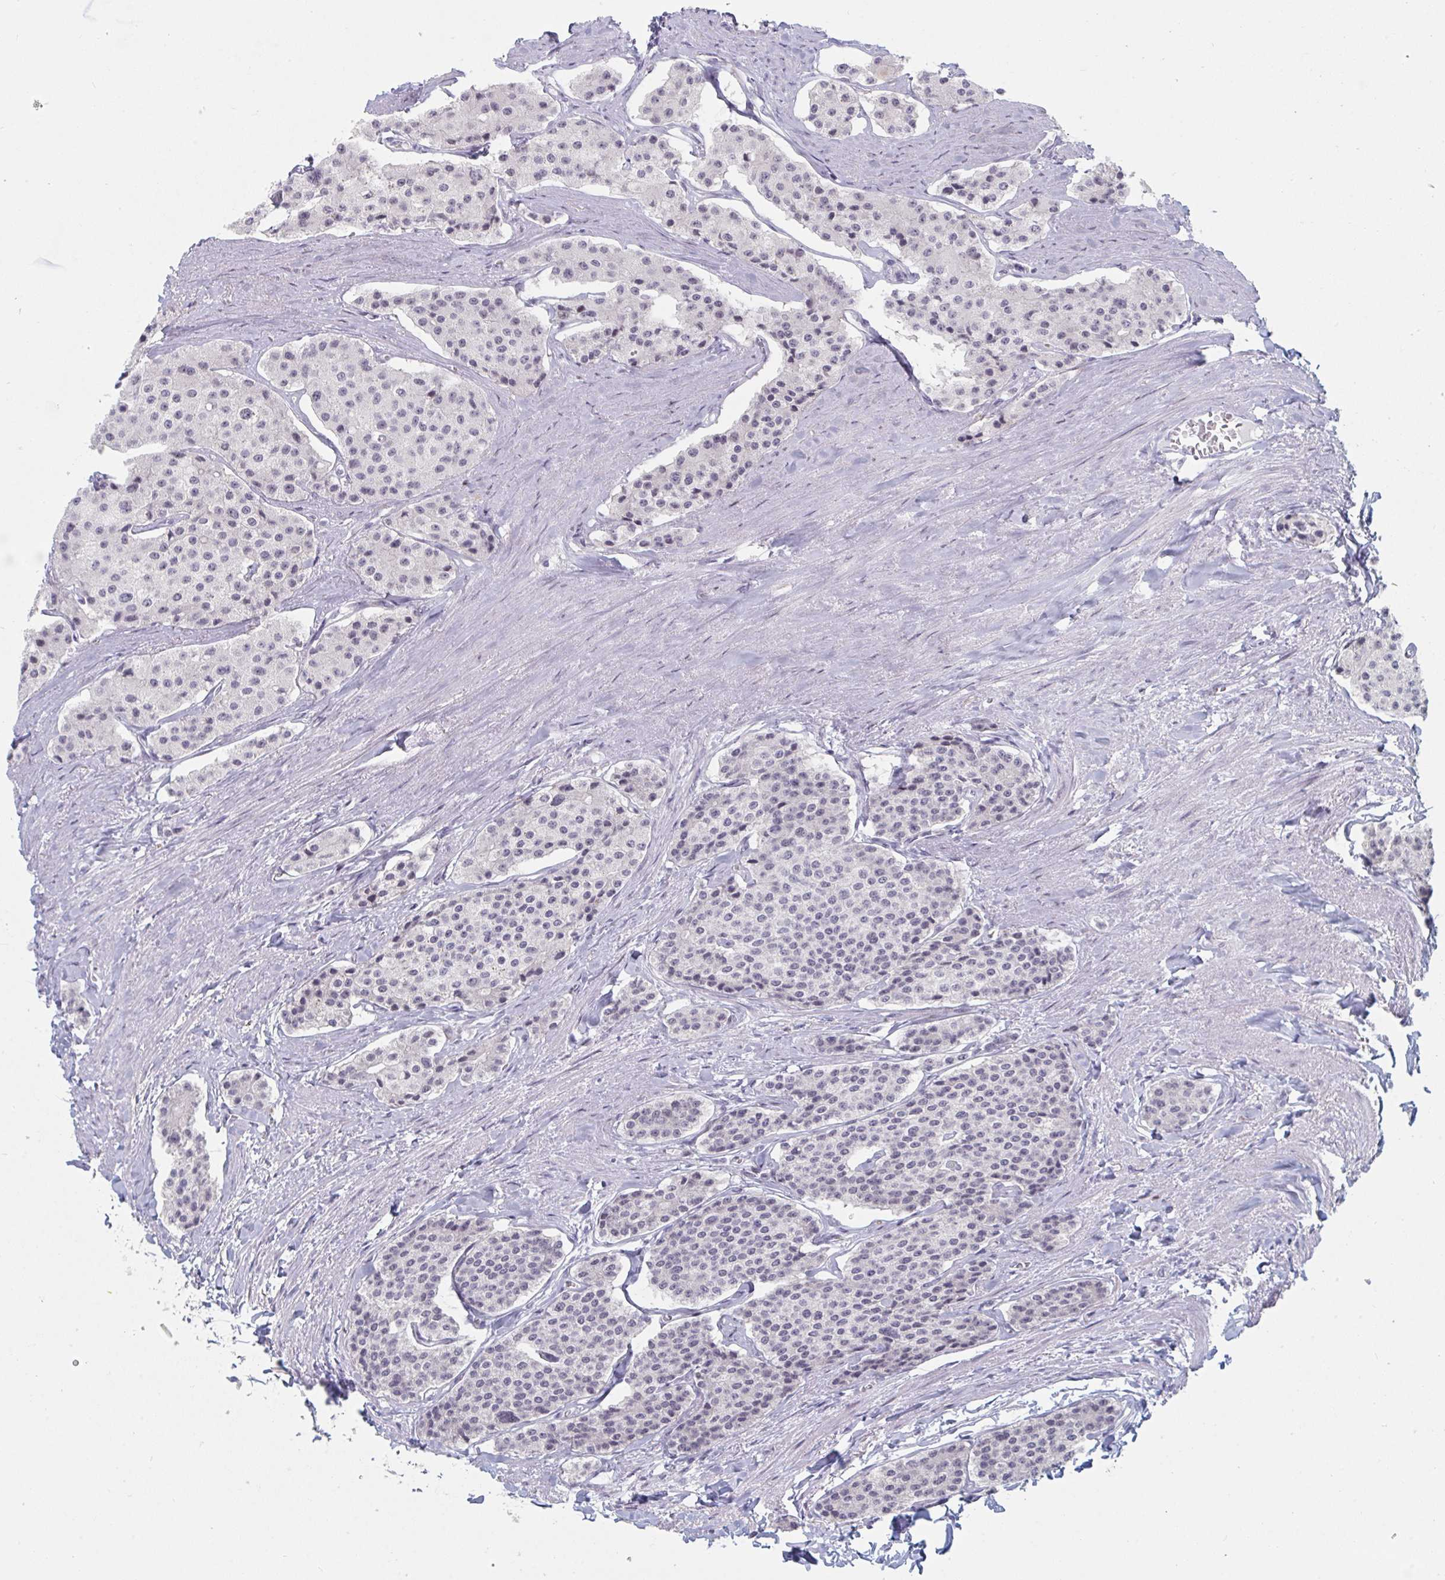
{"staining": {"intensity": "weak", "quantity": "25%-75%", "location": "nuclear"}, "tissue": "carcinoid", "cell_type": "Tumor cells", "image_type": "cancer", "snomed": [{"axis": "morphology", "description": "Carcinoid, malignant, NOS"}, {"axis": "topography", "description": "Small intestine"}], "caption": "Tumor cells show low levels of weak nuclear positivity in about 25%-75% of cells in carcinoid (malignant).", "gene": "NR1H2", "patient": {"sex": "female", "age": 65}}